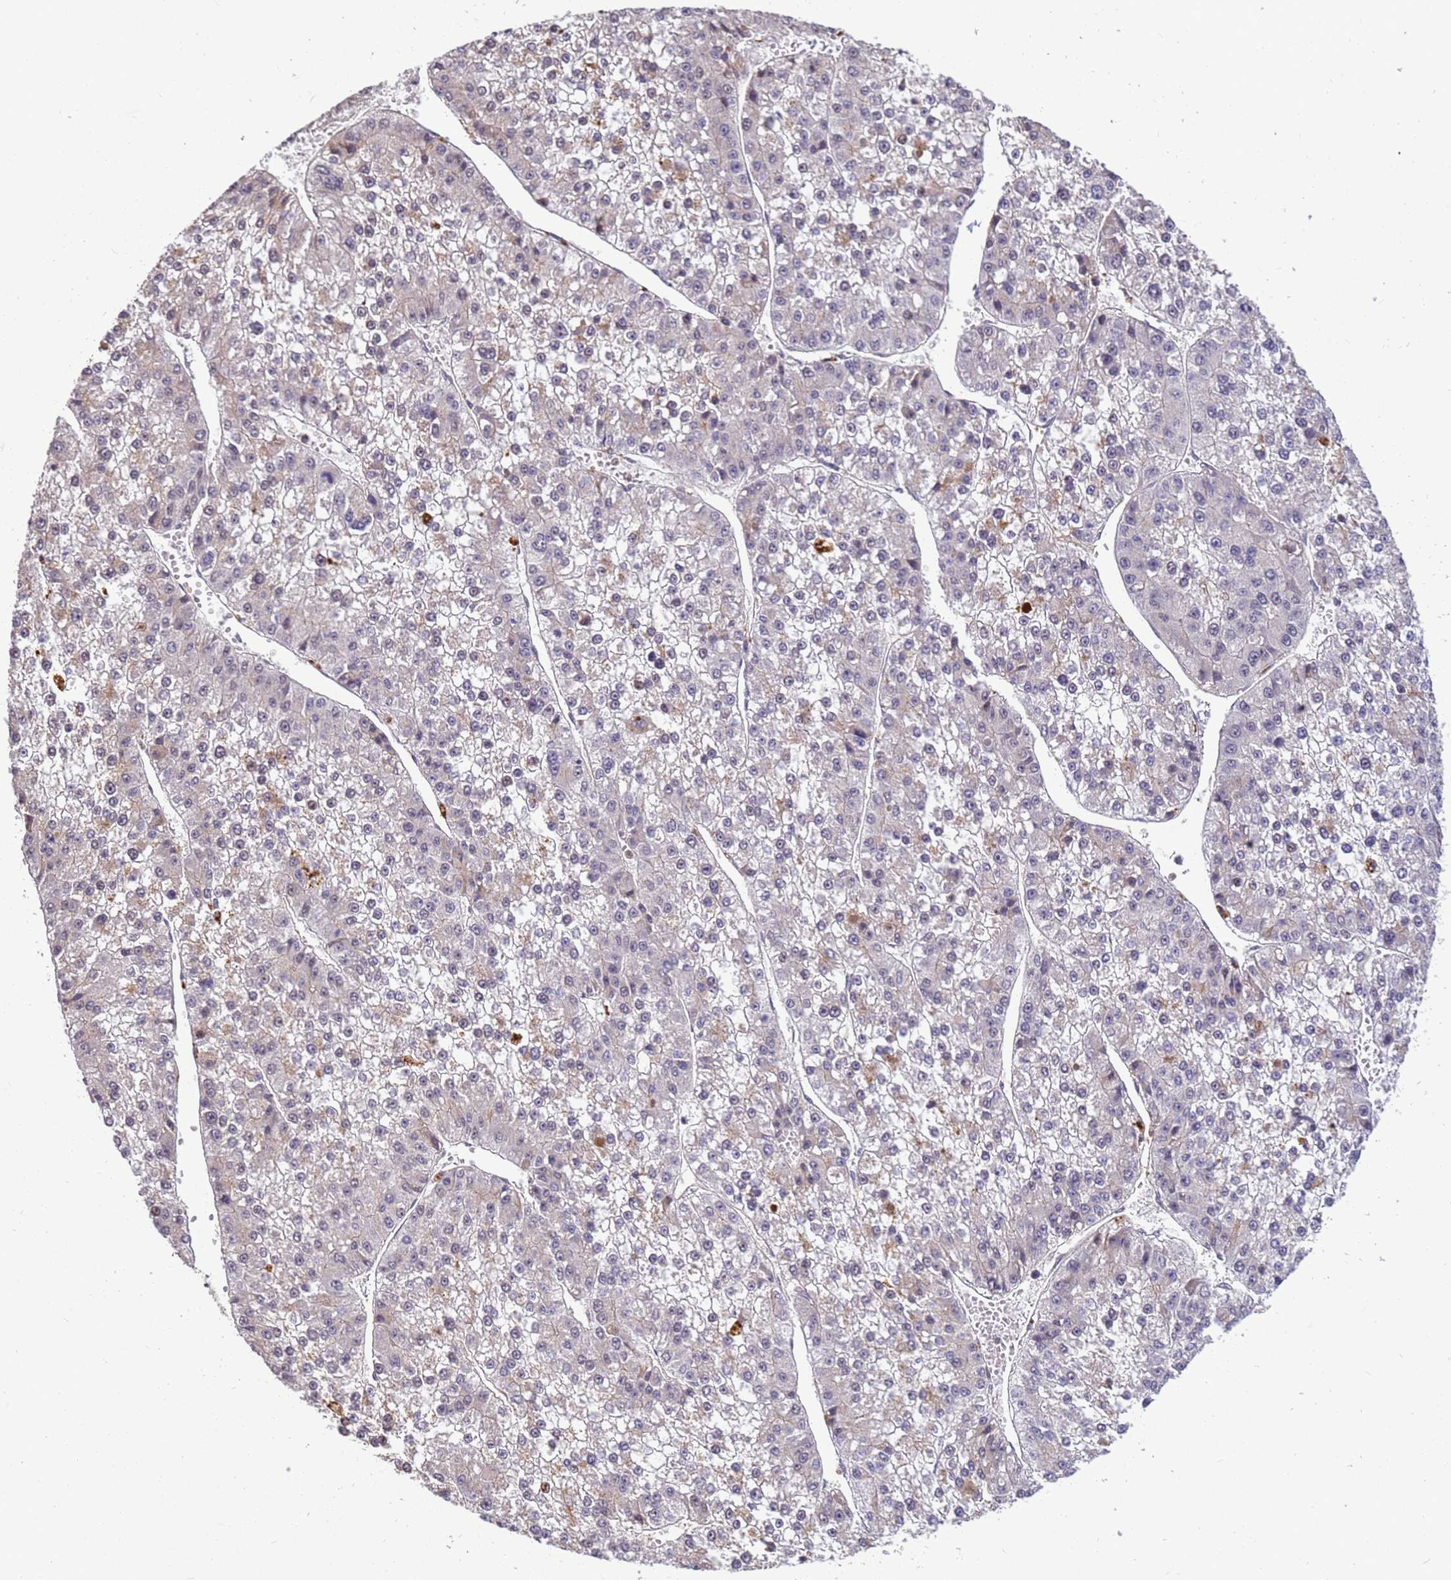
{"staining": {"intensity": "negative", "quantity": "none", "location": "none"}, "tissue": "liver cancer", "cell_type": "Tumor cells", "image_type": "cancer", "snomed": [{"axis": "morphology", "description": "Carcinoma, Hepatocellular, NOS"}, {"axis": "topography", "description": "Liver"}], "caption": "DAB (3,3'-diaminobenzidine) immunohistochemical staining of human hepatocellular carcinoma (liver) displays no significant staining in tumor cells. (DAB (3,3'-diaminobenzidine) immunohistochemistry (IHC) visualized using brightfield microscopy, high magnification).", "gene": "TMEM74B", "patient": {"sex": "female", "age": 73}}